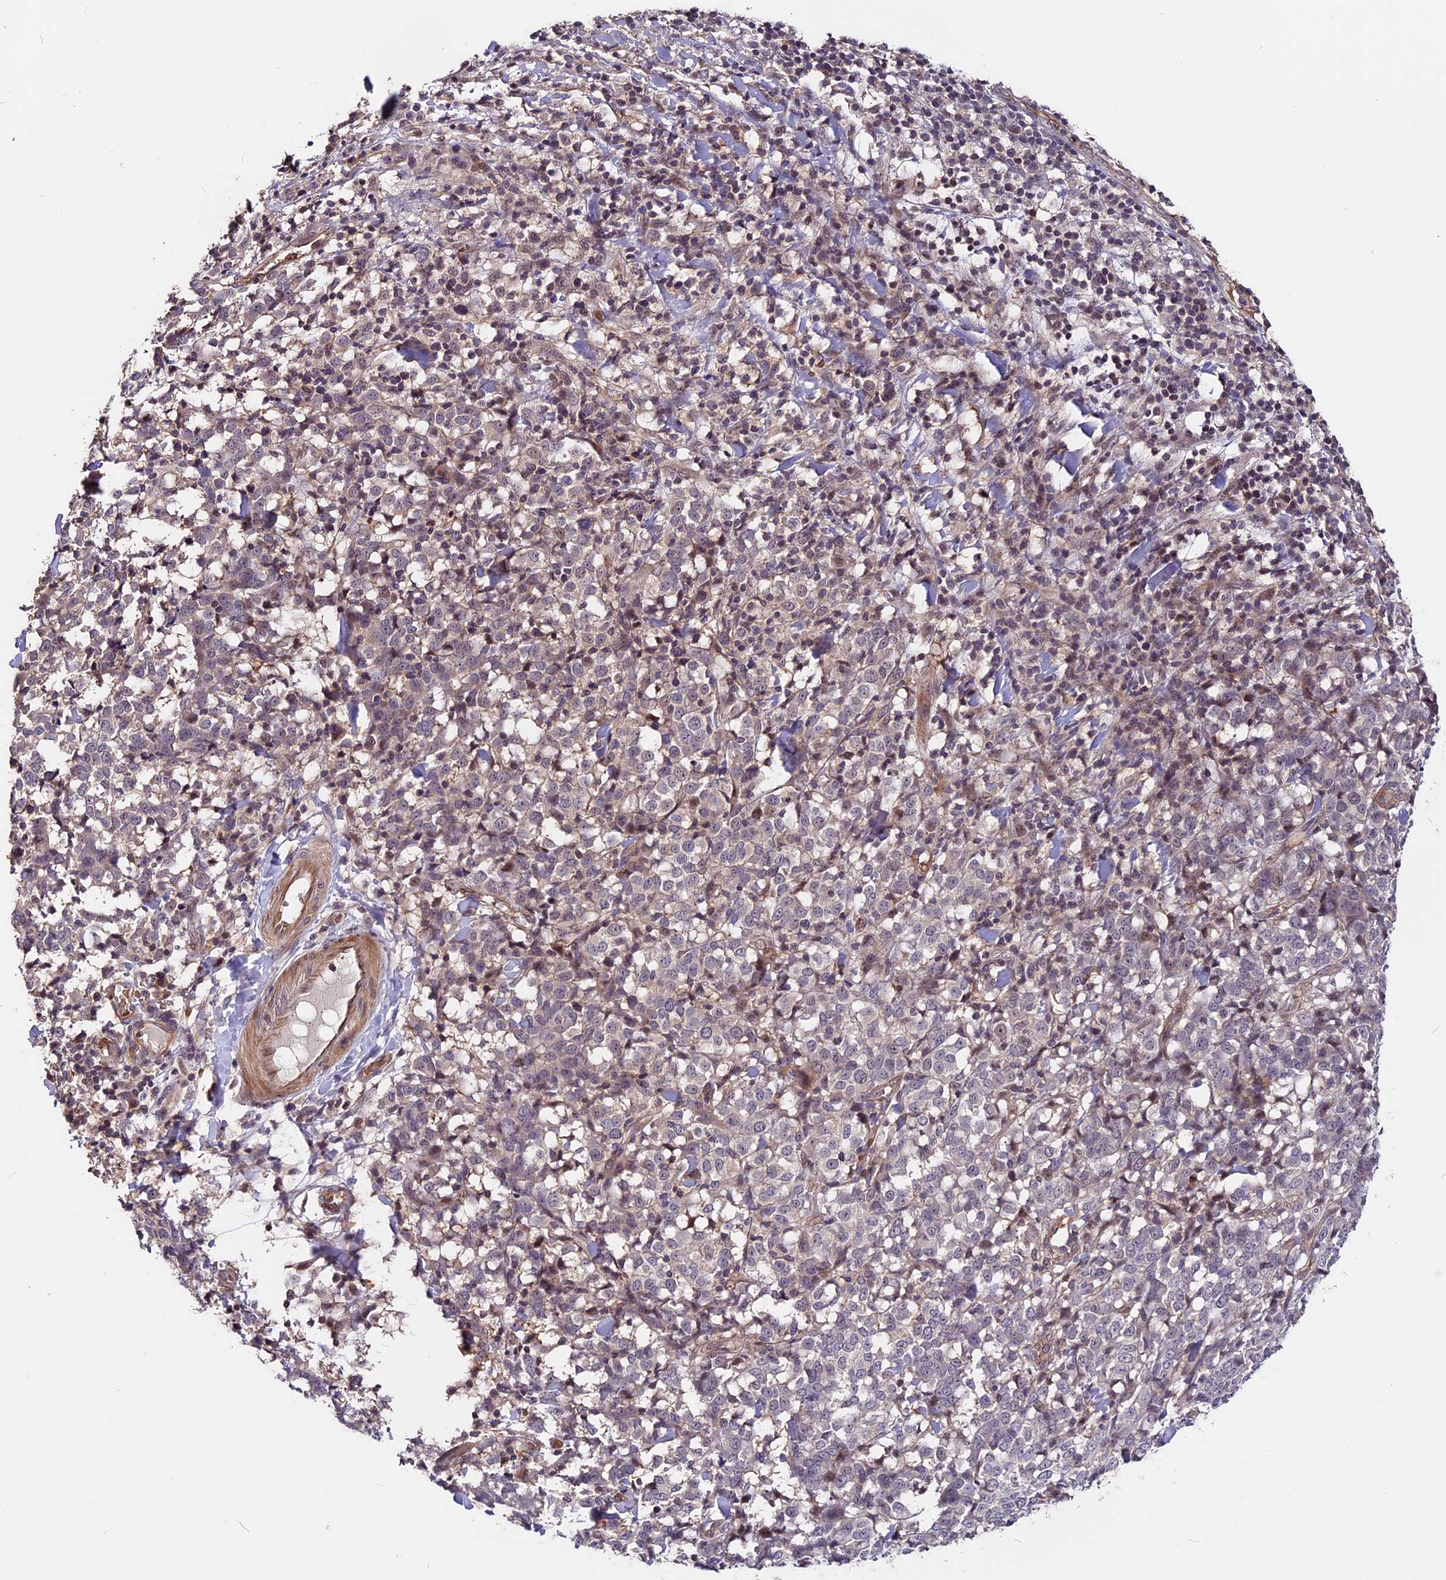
{"staining": {"intensity": "weak", "quantity": "<25%", "location": "cytoplasmic/membranous"}, "tissue": "melanoma", "cell_type": "Tumor cells", "image_type": "cancer", "snomed": [{"axis": "morphology", "description": "Malignant melanoma, NOS"}, {"axis": "topography", "description": "Skin"}], "caption": "Human malignant melanoma stained for a protein using IHC displays no positivity in tumor cells.", "gene": "ZC3H10", "patient": {"sex": "female", "age": 72}}